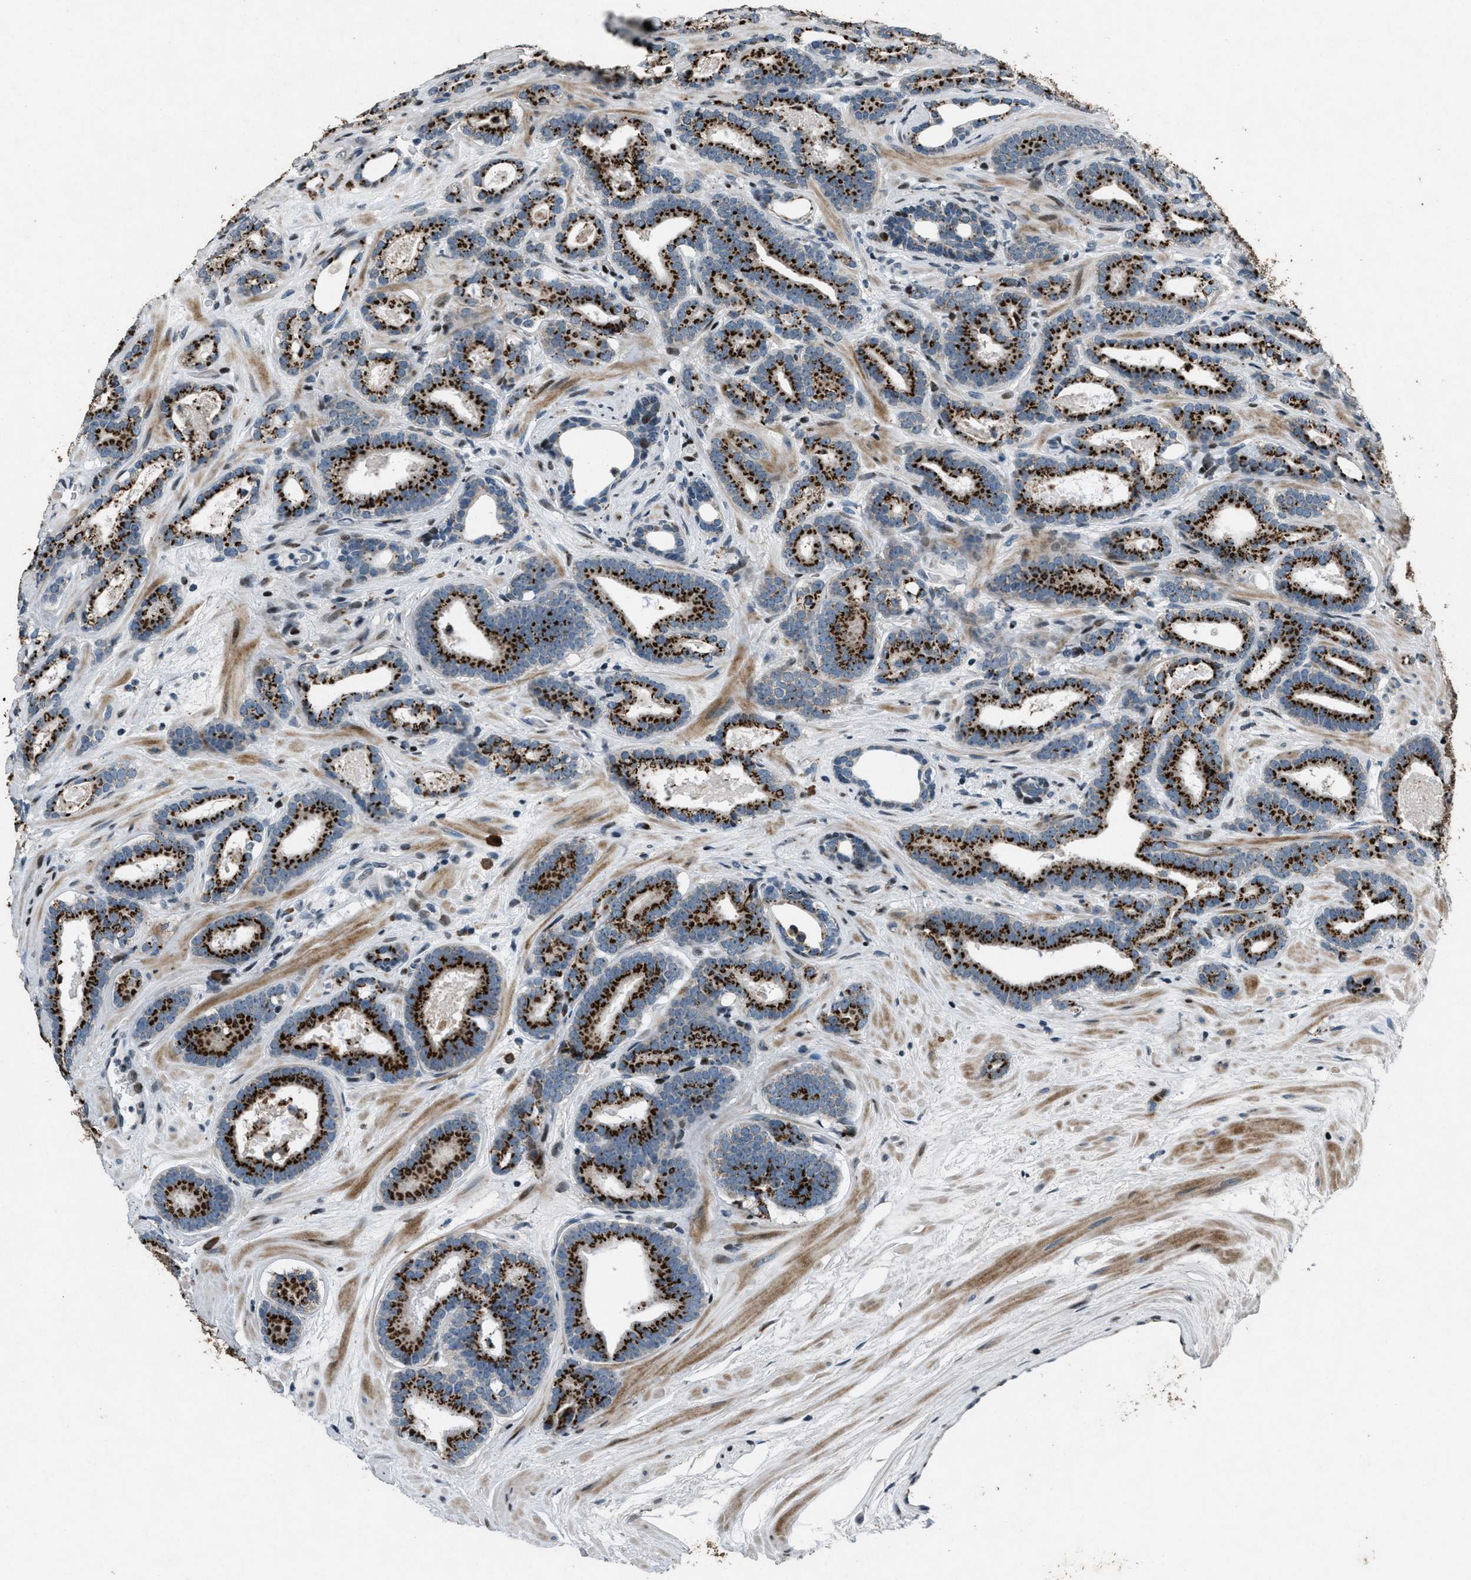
{"staining": {"intensity": "strong", "quantity": ">75%", "location": "cytoplasmic/membranous"}, "tissue": "prostate cancer", "cell_type": "Tumor cells", "image_type": "cancer", "snomed": [{"axis": "morphology", "description": "Adenocarcinoma, High grade"}, {"axis": "topography", "description": "Prostate"}], "caption": "This photomicrograph displays immunohistochemistry (IHC) staining of high-grade adenocarcinoma (prostate), with high strong cytoplasmic/membranous positivity in approximately >75% of tumor cells.", "gene": "GPC6", "patient": {"sex": "male", "age": 60}}